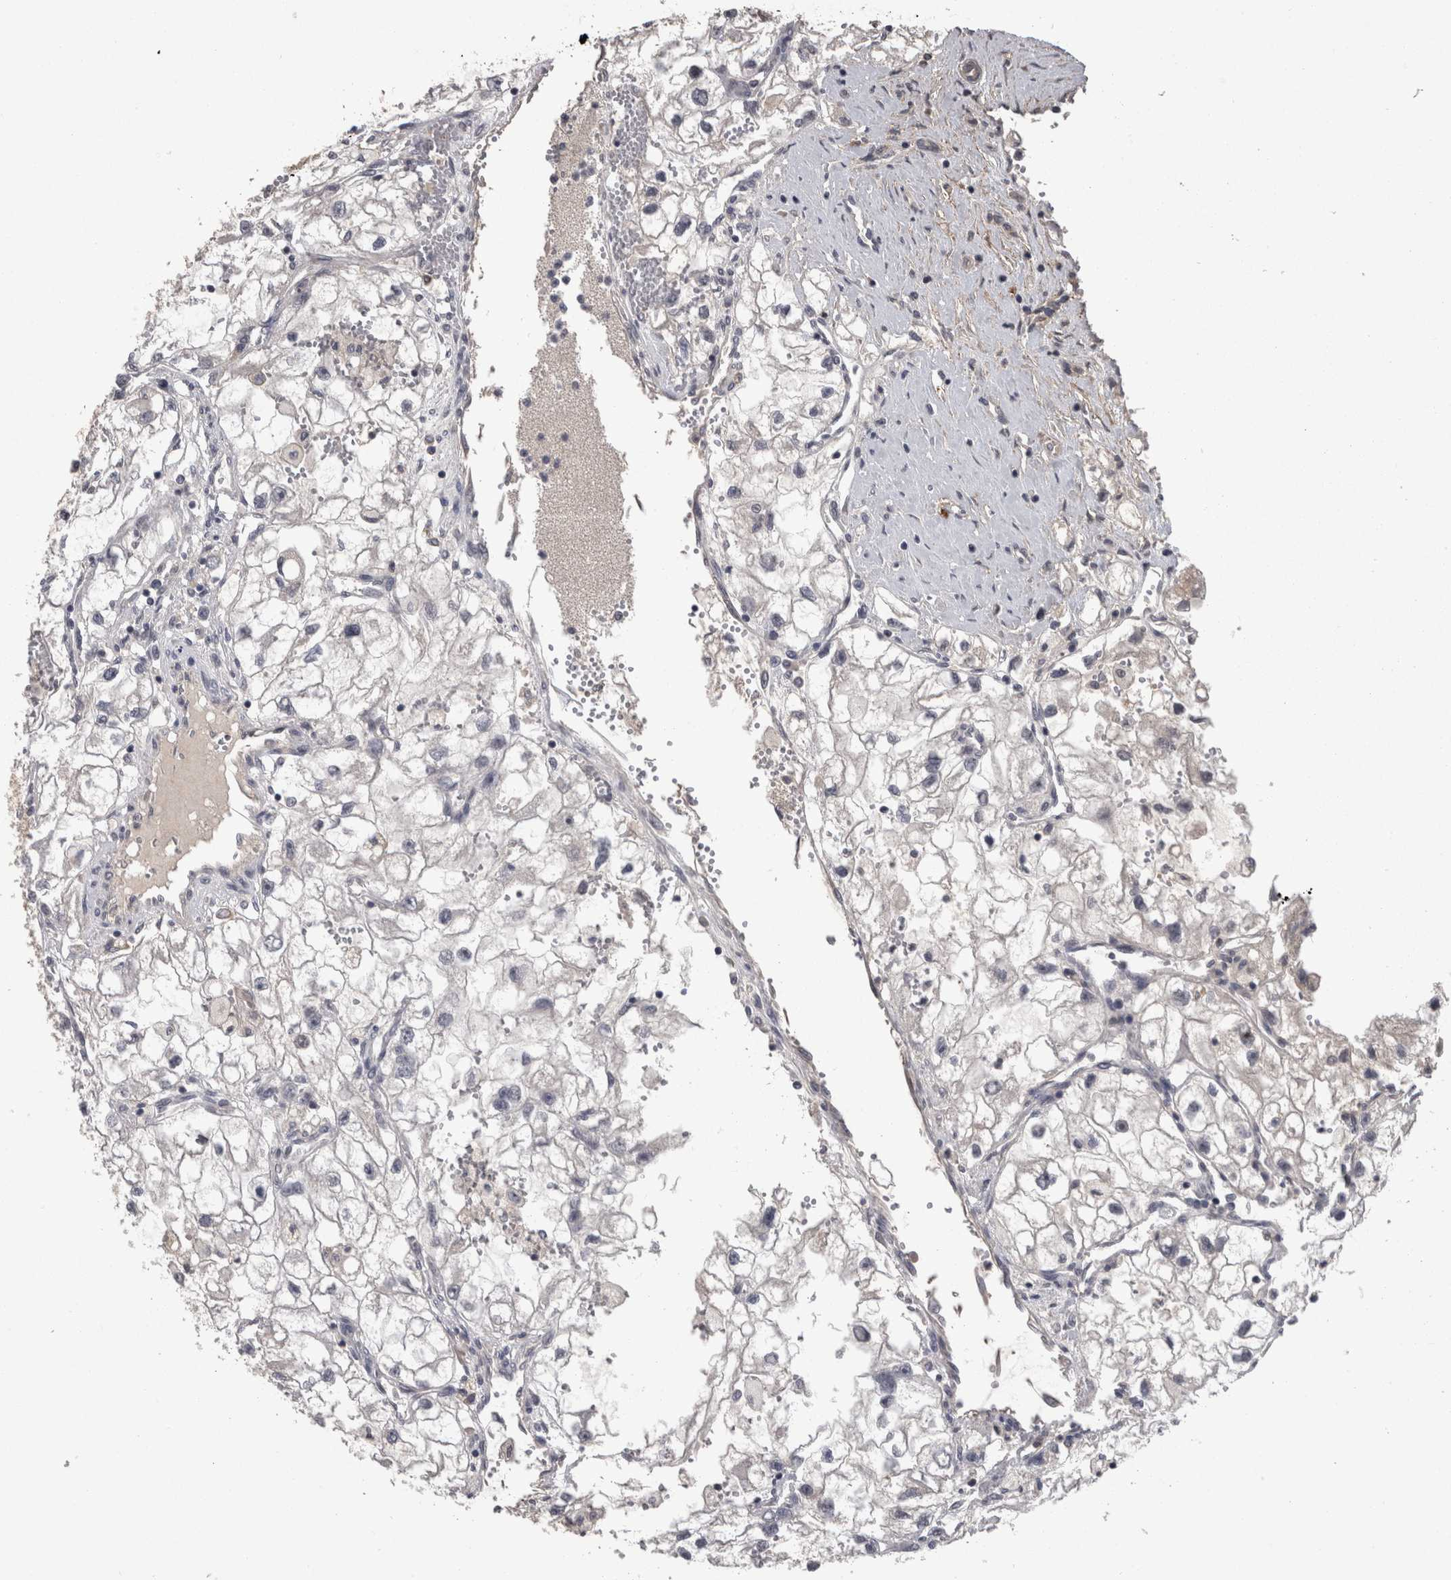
{"staining": {"intensity": "negative", "quantity": "none", "location": "none"}, "tissue": "renal cancer", "cell_type": "Tumor cells", "image_type": "cancer", "snomed": [{"axis": "morphology", "description": "Adenocarcinoma, NOS"}, {"axis": "topography", "description": "Kidney"}], "caption": "This micrograph is of adenocarcinoma (renal) stained with immunohistochemistry to label a protein in brown with the nuclei are counter-stained blue. There is no expression in tumor cells. The staining was performed using DAB (3,3'-diaminobenzidine) to visualize the protein expression in brown, while the nuclei were stained in blue with hematoxylin (Magnification: 20x).", "gene": "PON3", "patient": {"sex": "female", "age": 70}}